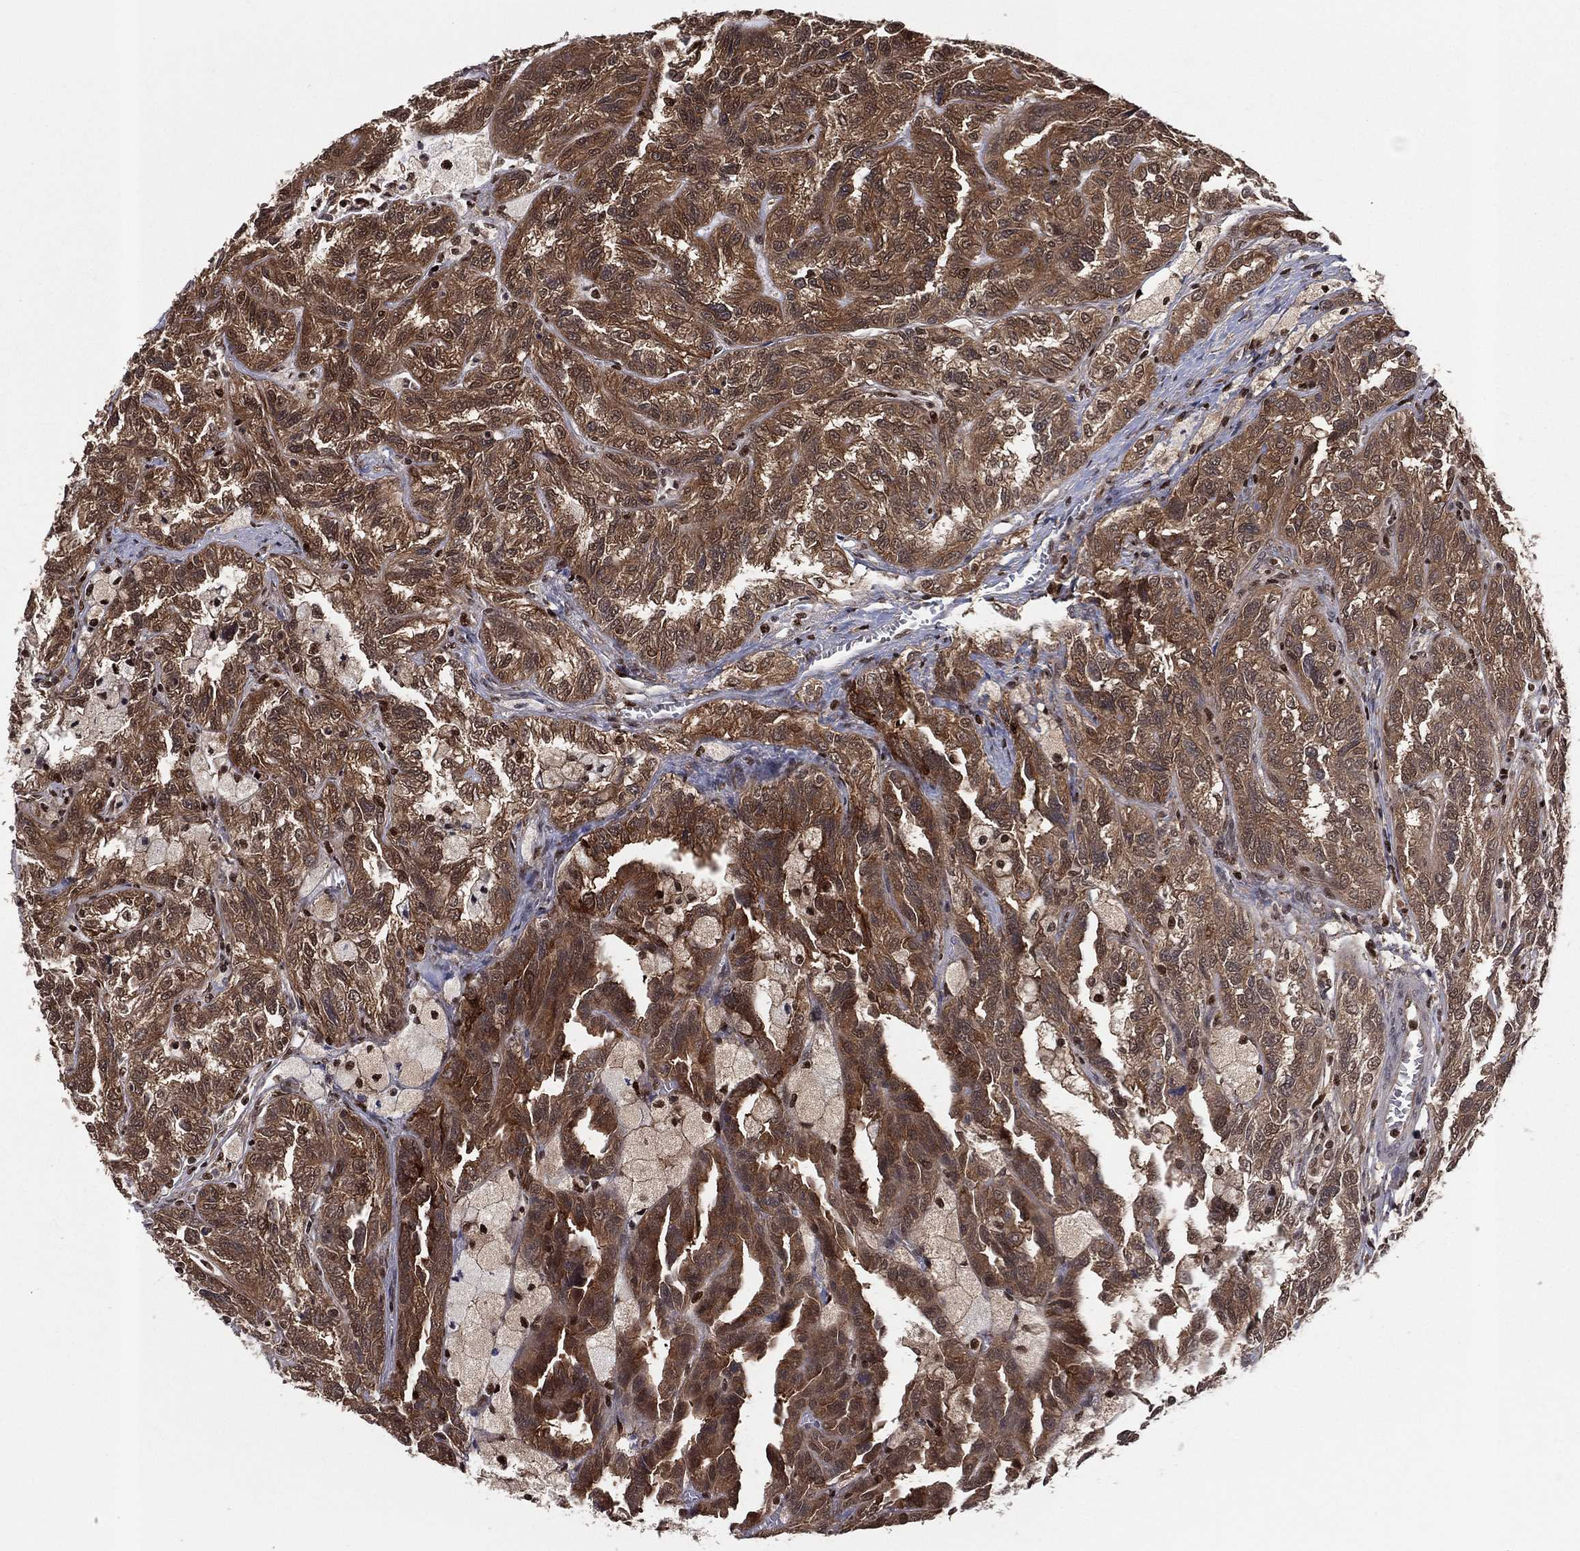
{"staining": {"intensity": "strong", "quantity": ">75%", "location": "cytoplasmic/membranous"}, "tissue": "renal cancer", "cell_type": "Tumor cells", "image_type": "cancer", "snomed": [{"axis": "morphology", "description": "Adenocarcinoma, NOS"}, {"axis": "topography", "description": "Kidney"}], "caption": "Strong cytoplasmic/membranous staining is identified in approximately >75% of tumor cells in renal adenocarcinoma. The protein is shown in brown color, while the nuclei are stained blue.", "gene": "PSMA1", "patient": {"sex": "male", "age": 79}}